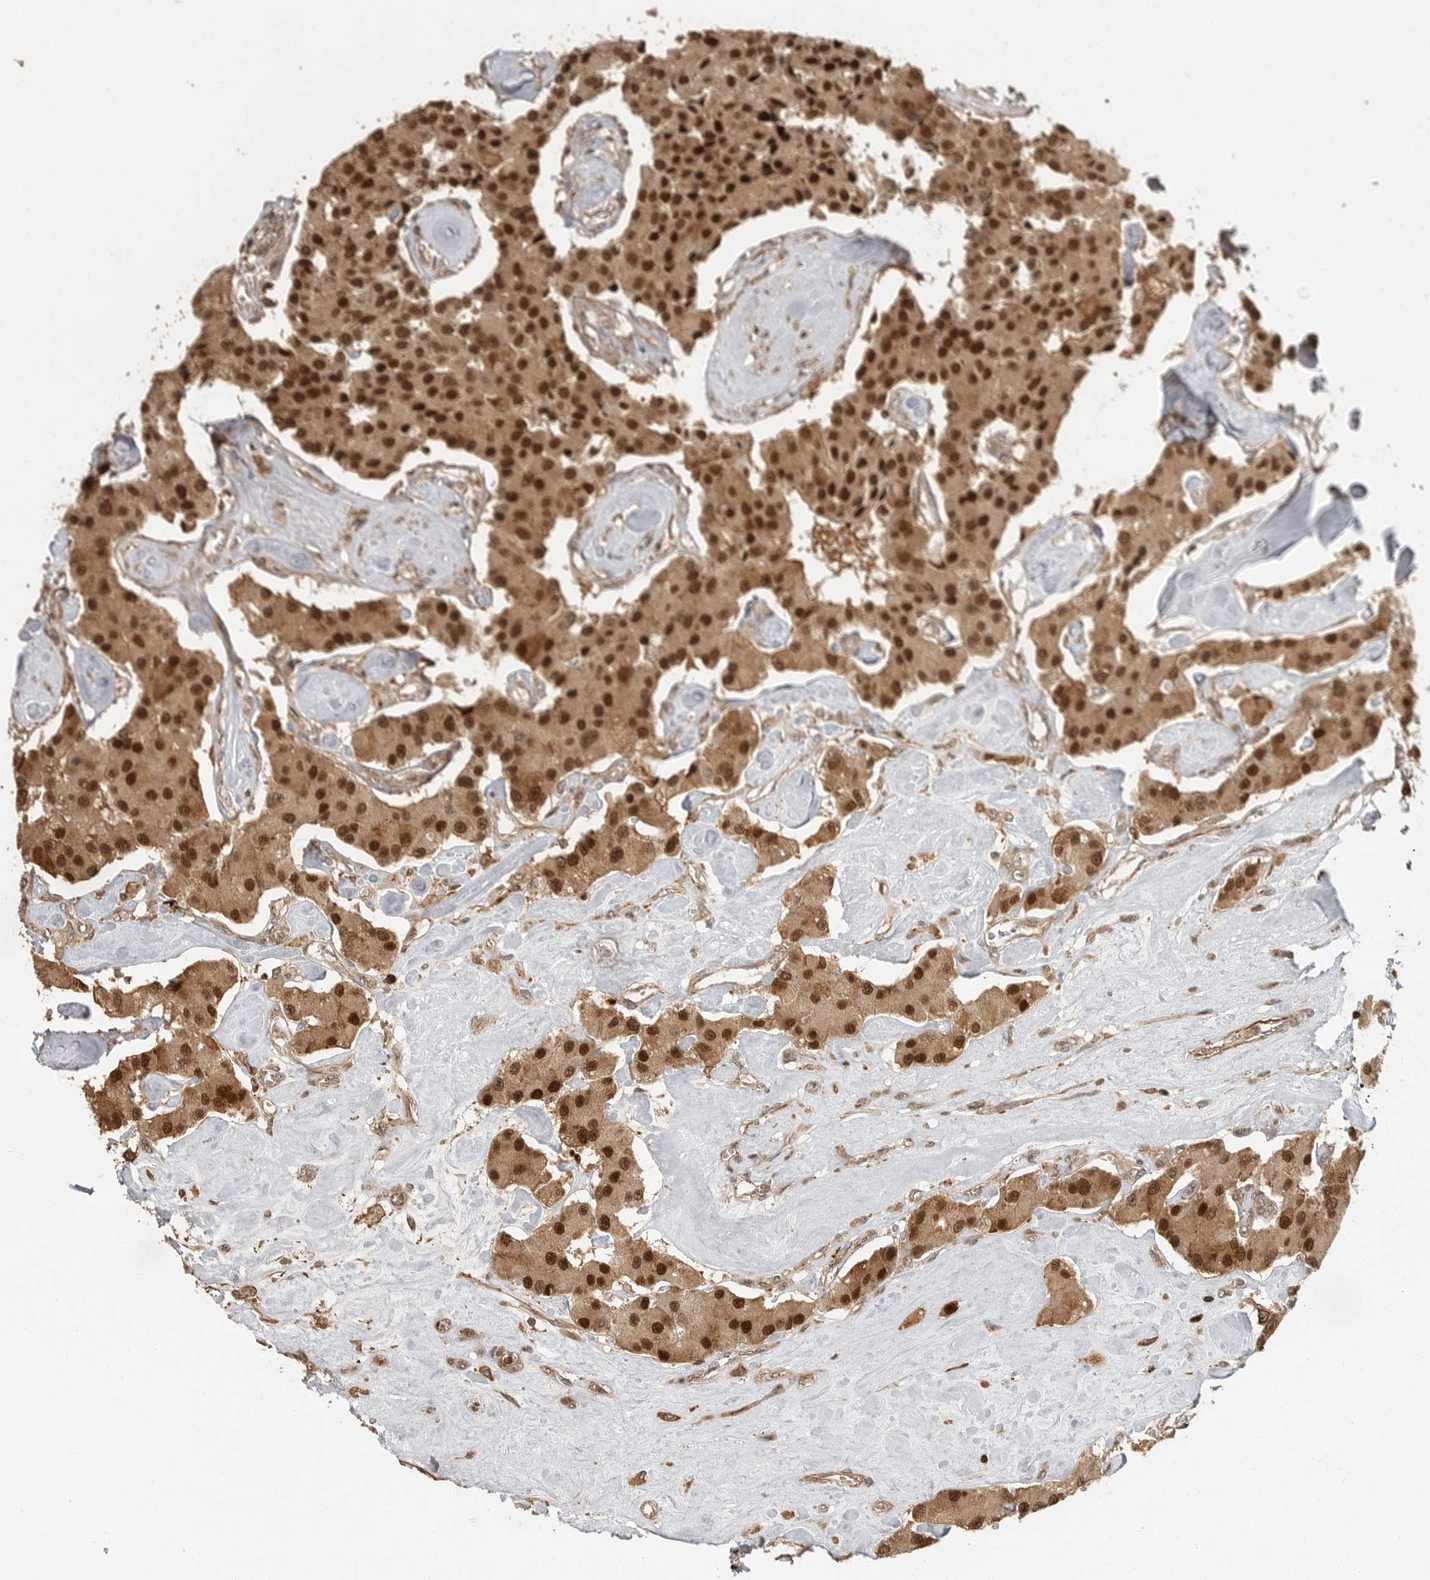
{"staining": {"intensity": "strong", "quantity": ">75%", "location": "cytoplasmic/membranous,nuclear"}, "tissue": "carcinoid", "cell_type": "Tumor cells", "image_type": "cancer", "snomed": [{"axis": "morphology", "description": "Carcinoid, malignant, NOS"}, {"axis": "topography", "description": "Pancreas"}], "caption": "Brown immunohistochemical staining in carcinoid exhibits strong cytoplasmic/membranous and nuclear staining in about >75% of tumor cells. (DAB (3,3'-diaminobenzidine) IHC with brightfield microscopy, high magnification).", "gene": "ERN1", "patient": {"sex": "male", "age": 41}}